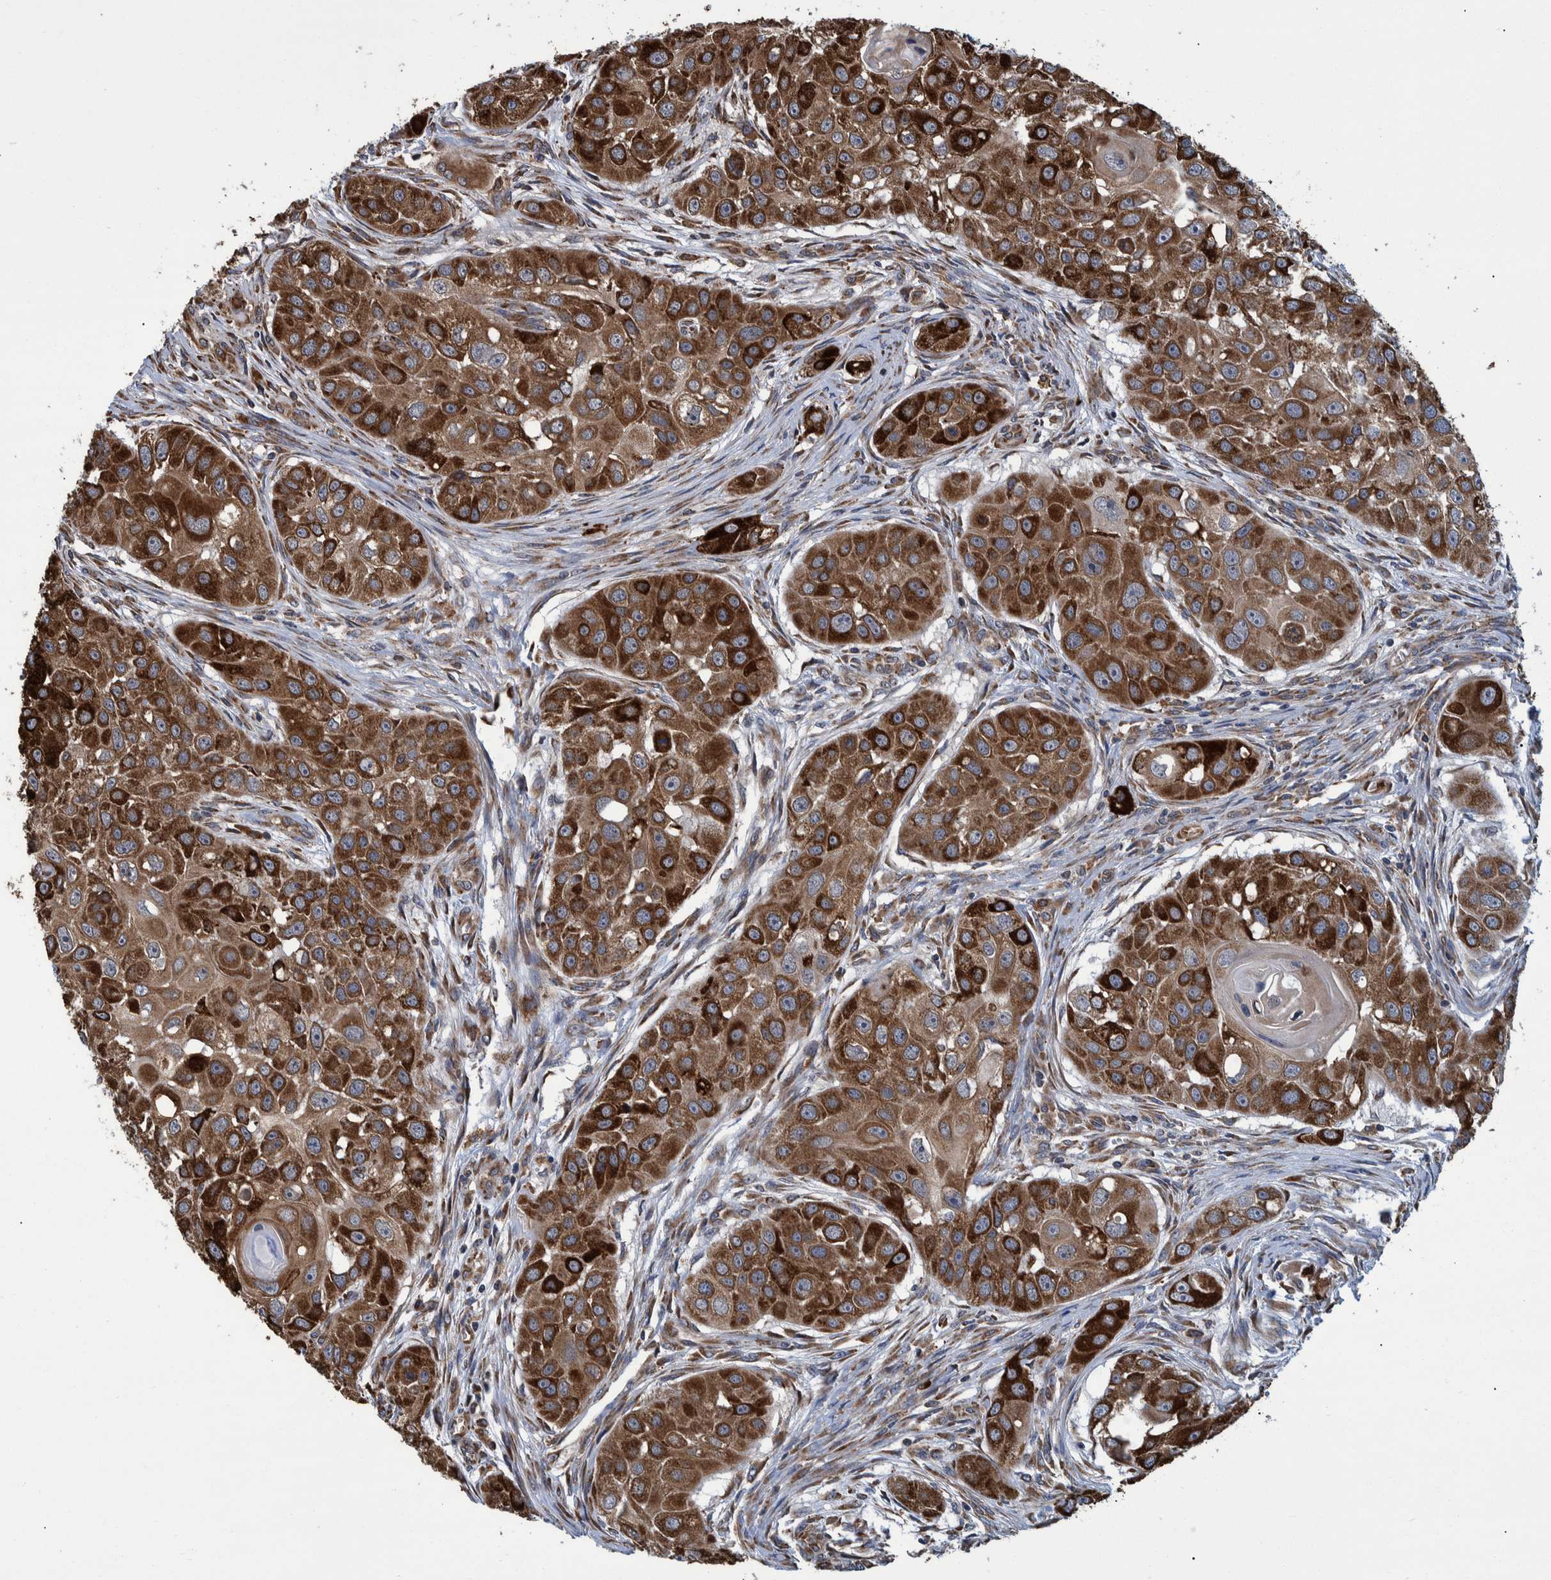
{"staining": {"intensity": "strong", "quantity": ">75%", "location": "cytoplasmic/membranous"}, "tissue": "head and neck cancer", "cell_type": "Tumor cells", "image_type": "cancer", "snomed": [{"axis": "morphology", "description": "Normal tissue, NOS"}, {"axis": "morphology", "description": "Squamous cell carcinoma, NOS"}, {"axis": "topography", "description": "Skeletal muscle"}, {"axis": "topography", "description": "Head-Neck"}], "caption": "An immunohistochemistry (IHC) photomicrograph of tumor tissue is shown. Protein staining in brown shows strong cytoplasmic/membranous positivity in head and neck cancer within tumor cells.", "gene": "SPAG5", "patient": {"sex": "male", "age": 51}}